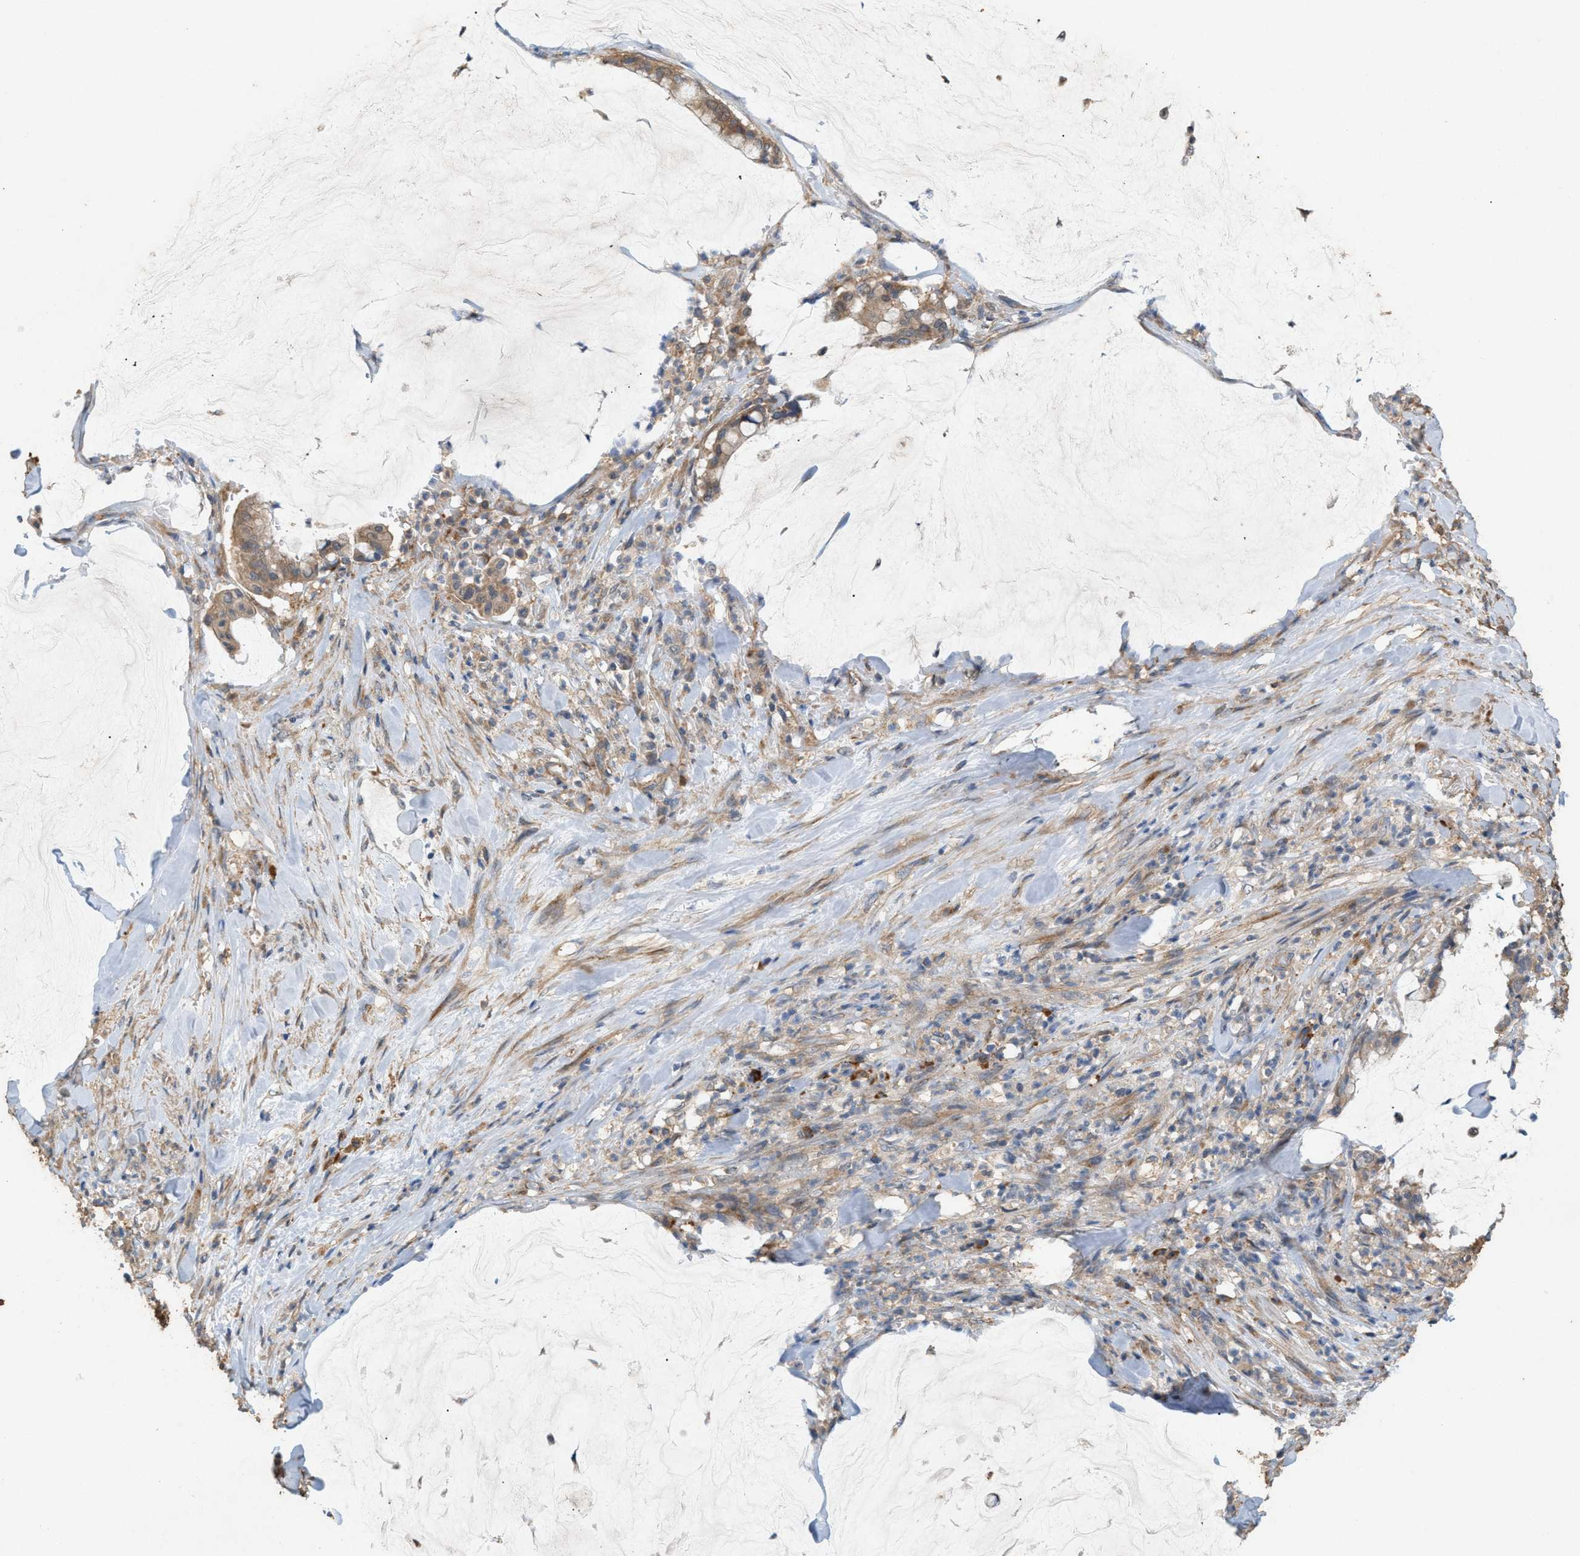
{"staining": {"intensity": "weak", "quantity": ">75%", "location": "cytoplasmic/membranous"}, "tissue": "pancreatic cancer", "cell_type": "Tumor cells", "image_type": "cancer", "snomed": [{"axis": "morphology", "description": "Adenocarcinoma, NOS"}, {"axis": "topography", "description": "Pancreas"}], "caption": "IHC (DAB (3,3'-diaminobenzidine)) staining of human pancreatic adenocarcinoma exhibits weak cytoplasmic/membranous protein positivity in about >75% of tumor cells.", "gene": "DCAF7", "patient": {"sex": "male", "age": 41}}